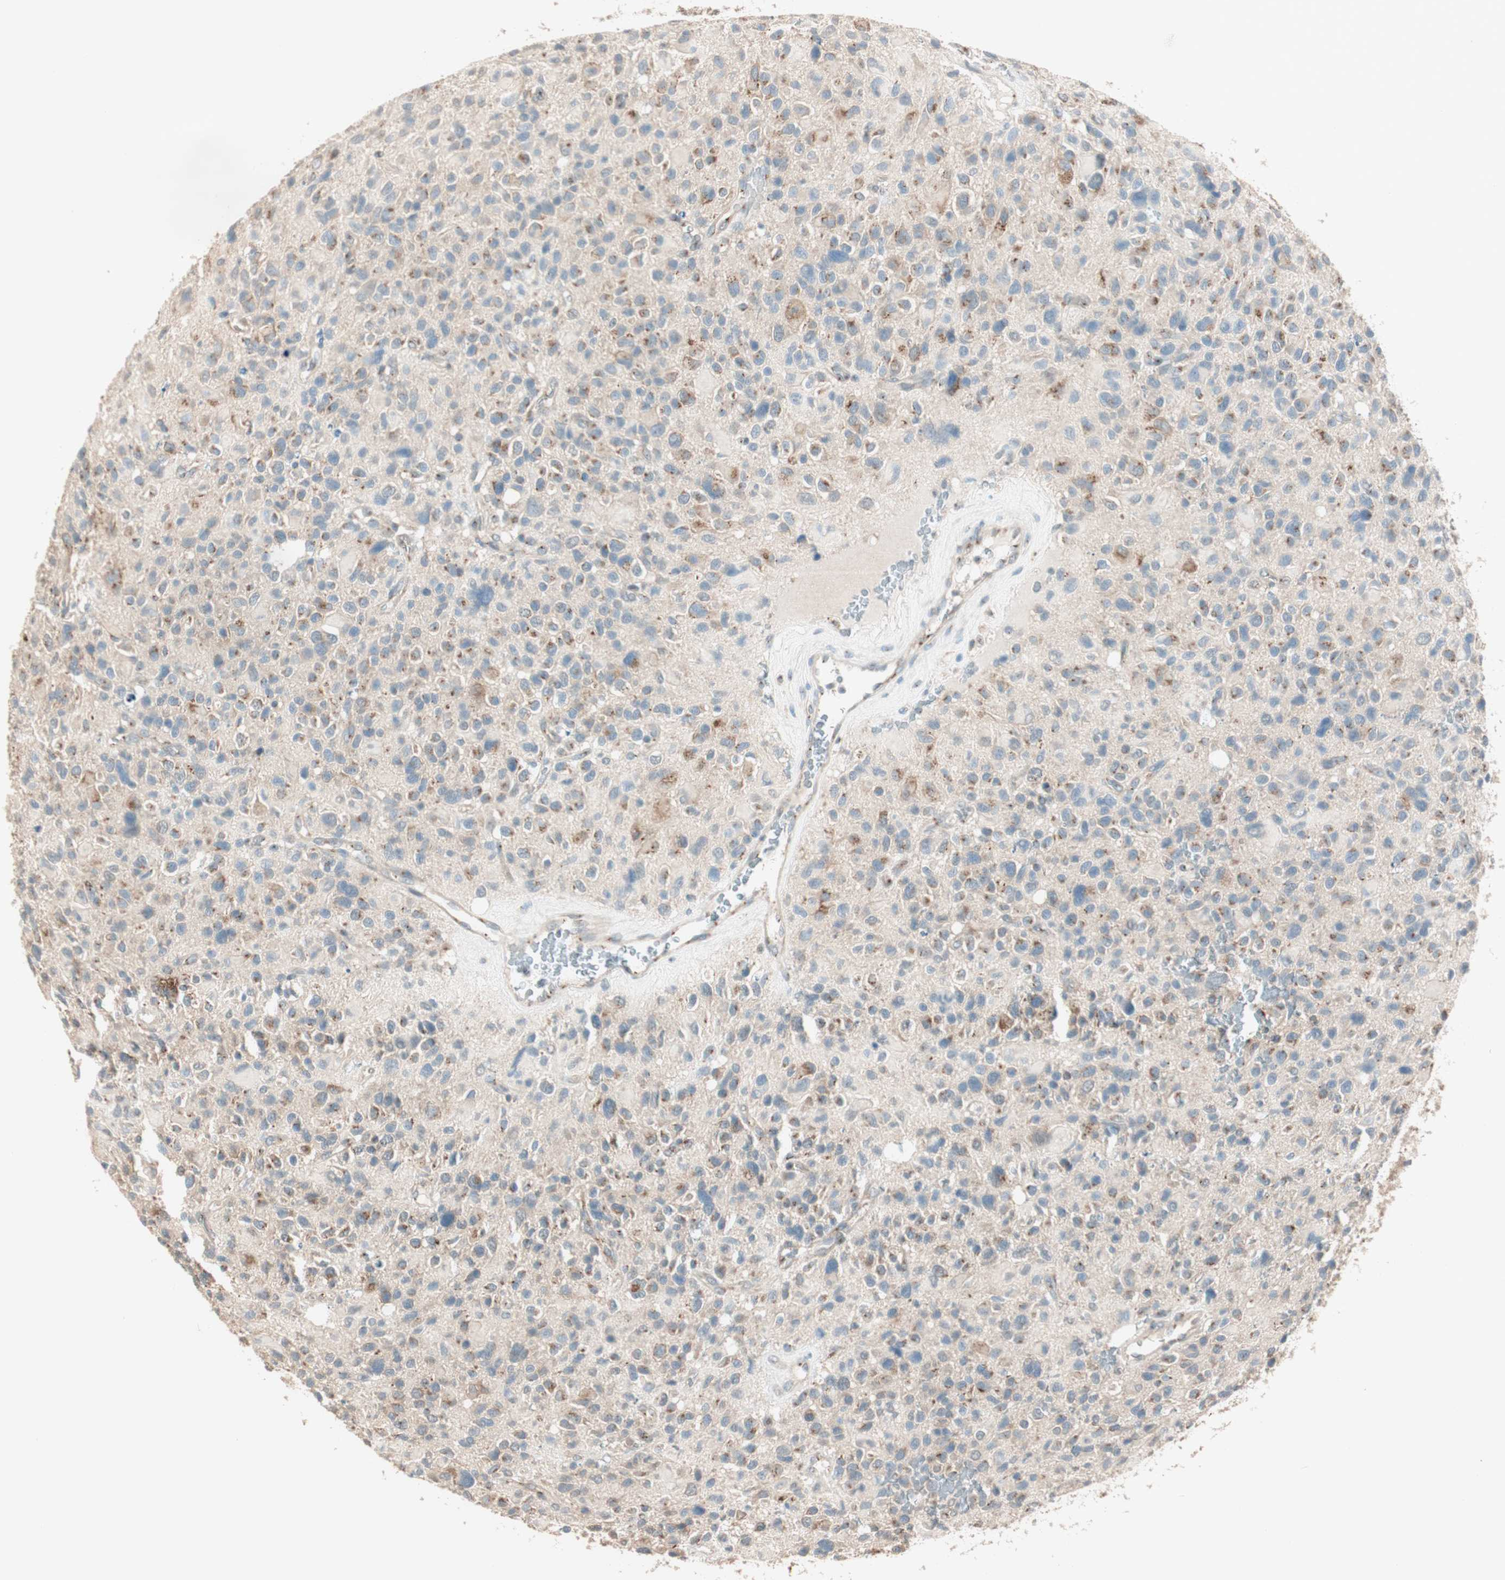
{"staining": {"intensity": "weak", "quantity": "<25%", "location": "cytoplasmic/membranous"}, "tissue": "glioma", "cell_type": "Tumor cells", "image_type": "cancer", "snomed": [{"axis": "morphology", "description": "Glioma, malignant, High grade"}, {"axis": "topography", "description": "Brain"}], "caption": "There is no significant staining in tumor cells of glioma. The staining is performed using DAB brown chromogen with nuclei counter-stained in using hematoxylin.", "gene": "SEC16A", "patient": {"sex": "male", "age": 48}}